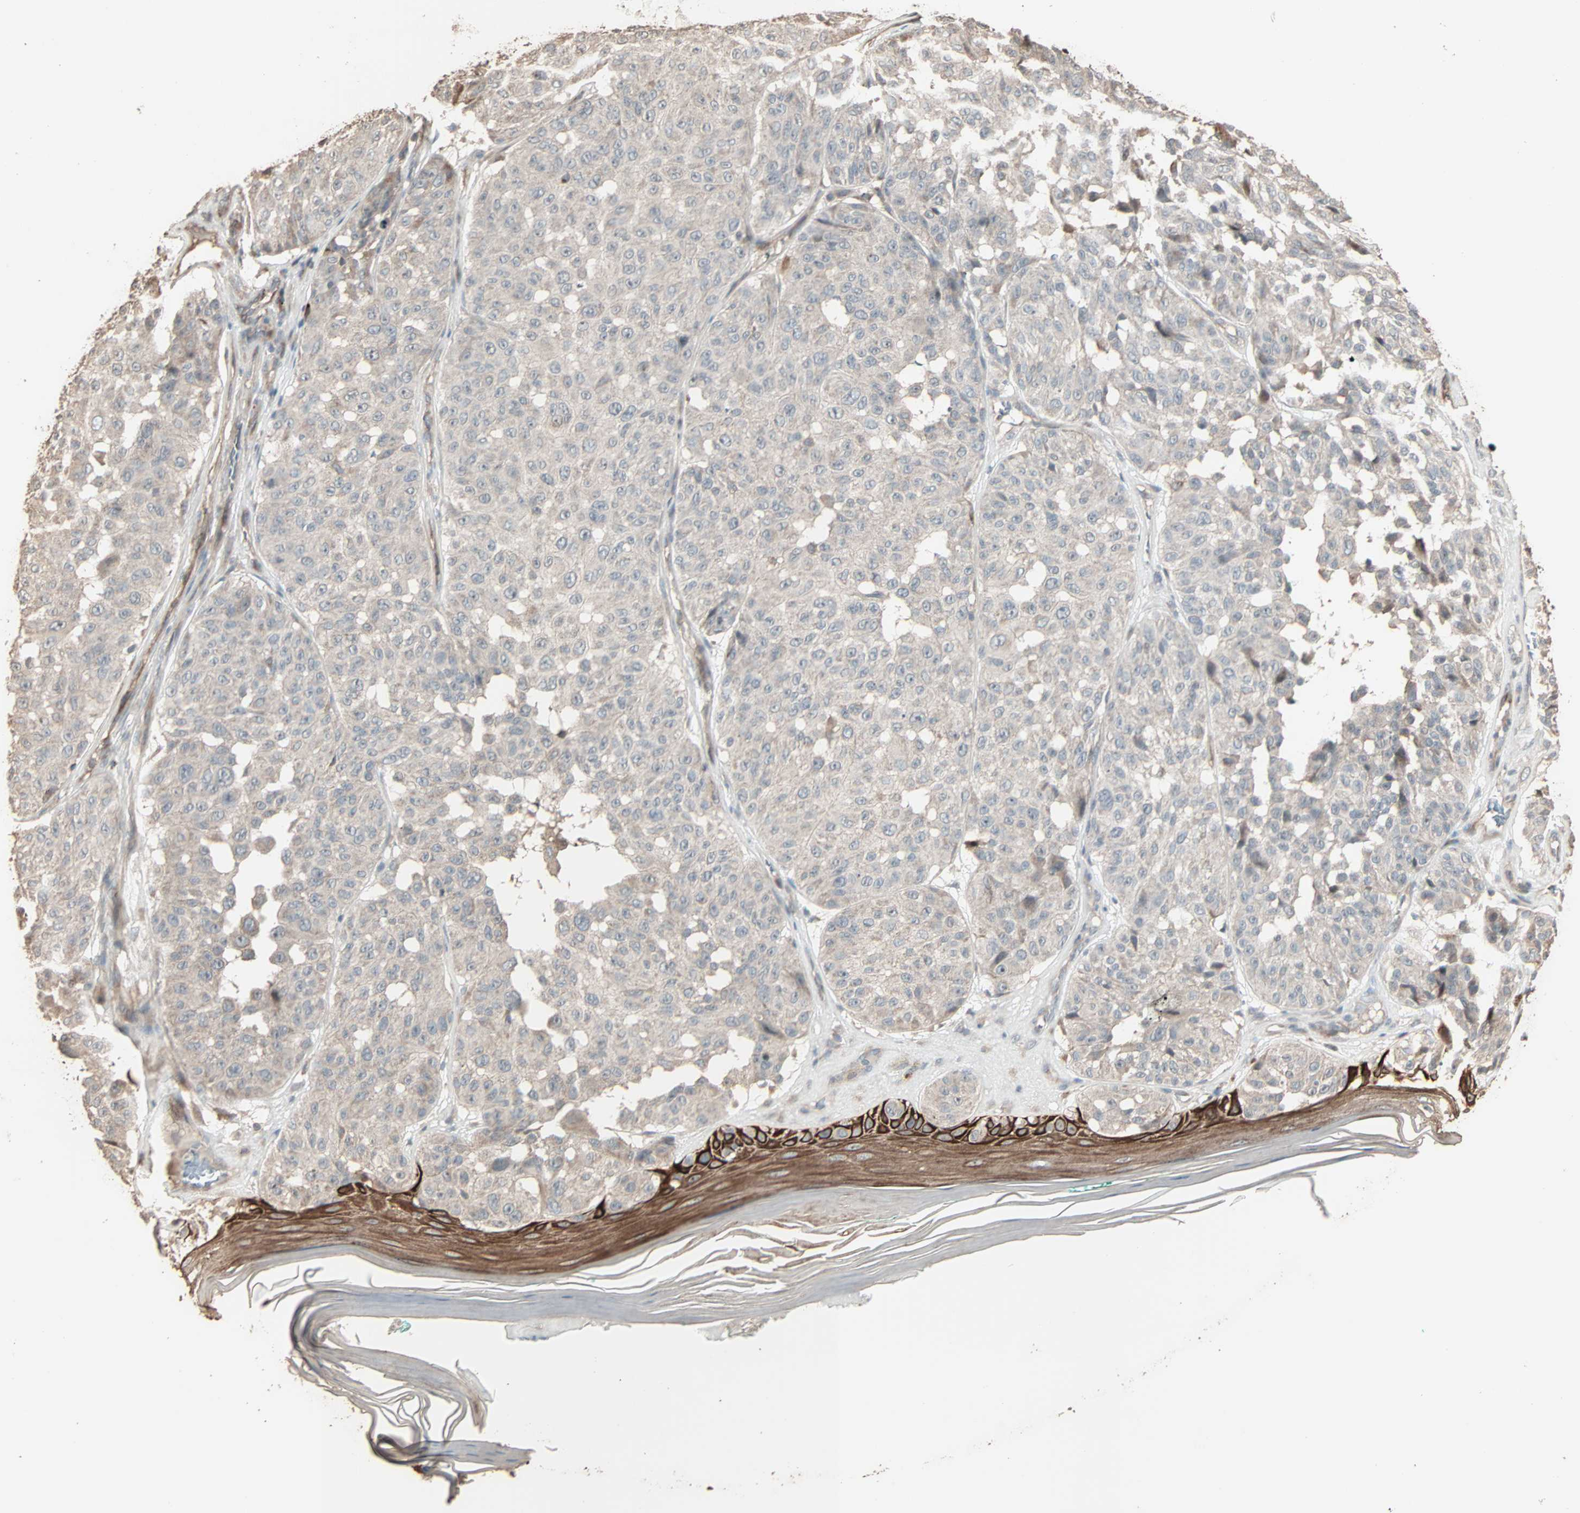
{"staining": {"intensity": "weak", "quantity": "<25%", "location": "cytoplasmic/membranous"}, "tissue": "melanoma", "cell_type": "Tumor cells", "image_type": "cancer", "snomed": [{"axis": "morphology", "description": "Malignant melanoma, NOS"}, {"axis": "topography", "description": "Skin"}], "caption": "High magnification brightfield microscopy of melanoma stained with DAB (brown) and counterstained with hematoxylin (blue): tumor cells show no significant expression.", "gene": "CALCRL", "patient": {"sex": "female", "age": 46}}